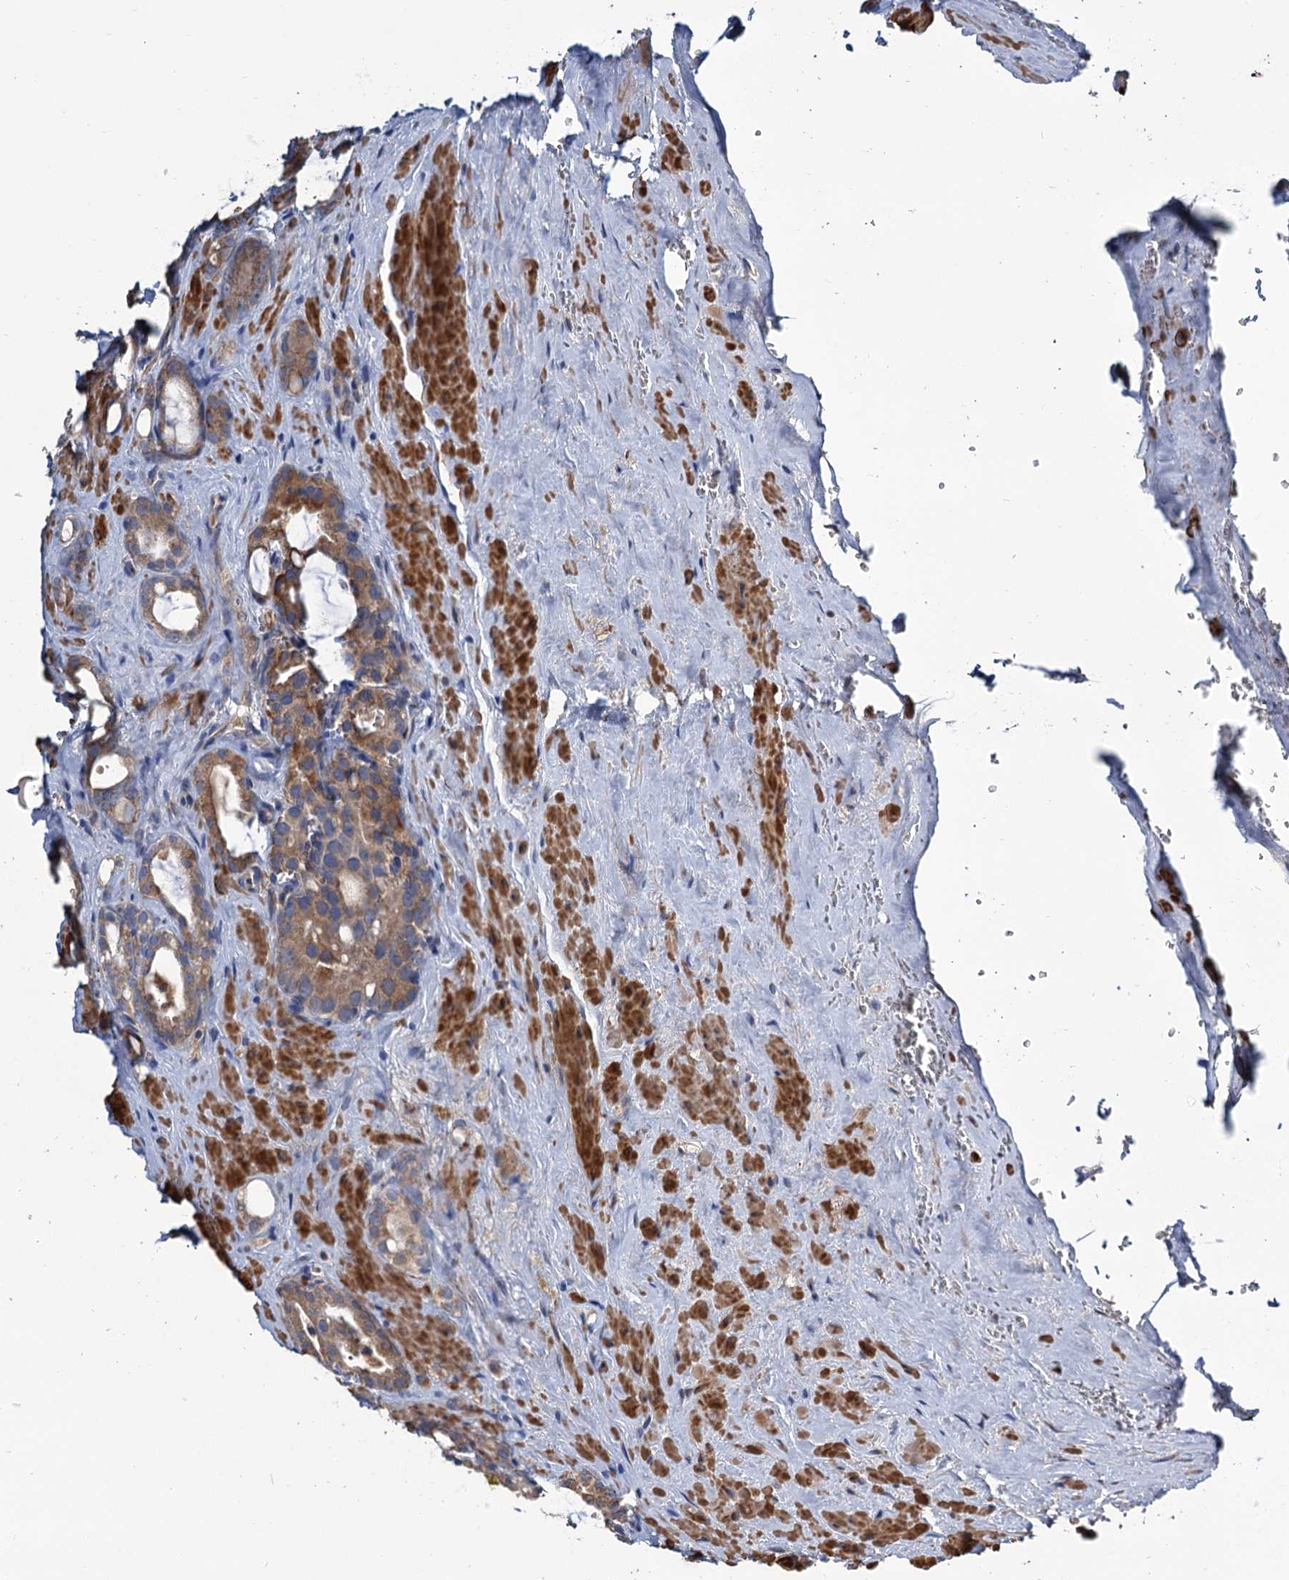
{"staining": {"intensity": "moderate", "quantity": ">75%", "location": "cytoplasmic/membranous"}, "tissue": "prostate cancer", "cell_type": "Tumor cells", "image_type": "cancer", "snomed": [{"axis": "morphology", "description": "Adenocarcinoma, High grade"}, {"axis": "topography", "description": "Prostate"}], "caption": "Tumor cells demonstrate moderate cytoplasmic/membranous positivity in approximately >75% of cells in prostate cancer.", "gene": "ALKBH7", "patient": {"sex": "male", "age": 72}}